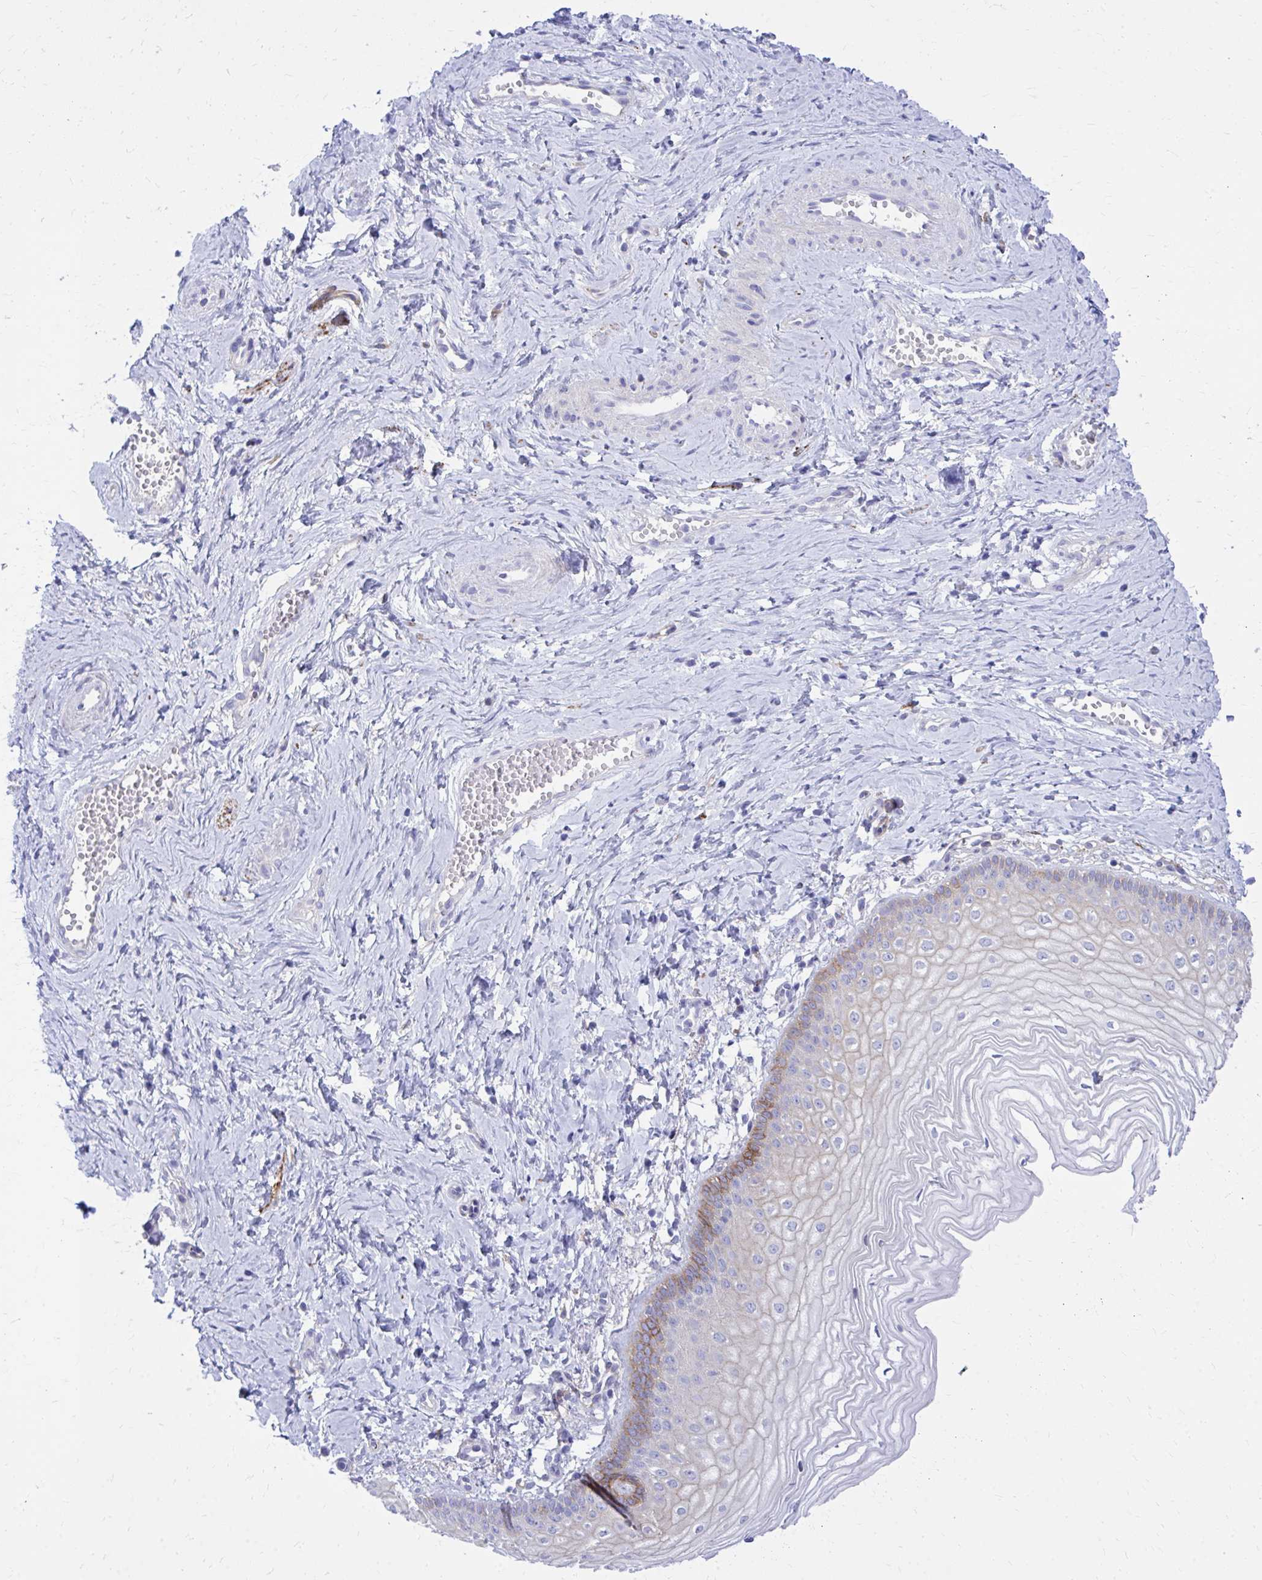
{"staining": {"intensity": "moderate", "quantity": "<25%", "location": "cytoplasmic/membranous"}, "tissue": "vagina", "cell_type": "Squamous epithelial cells", "image_type": "normal", "snomed": [{"axis": "morphology", "description": "Normal tissue, NOS"}, {"axis": "topography", "description": "Vagina"}], "caption": "Immunohistochemical staining of normal vagina shows <25% levels of moderate cytoplasmic/membranous protein staining in approximately <25% of squamous epithelial cells.", "gene": "EPB41L1", "patient": {"sex": "female", "age": 38}}